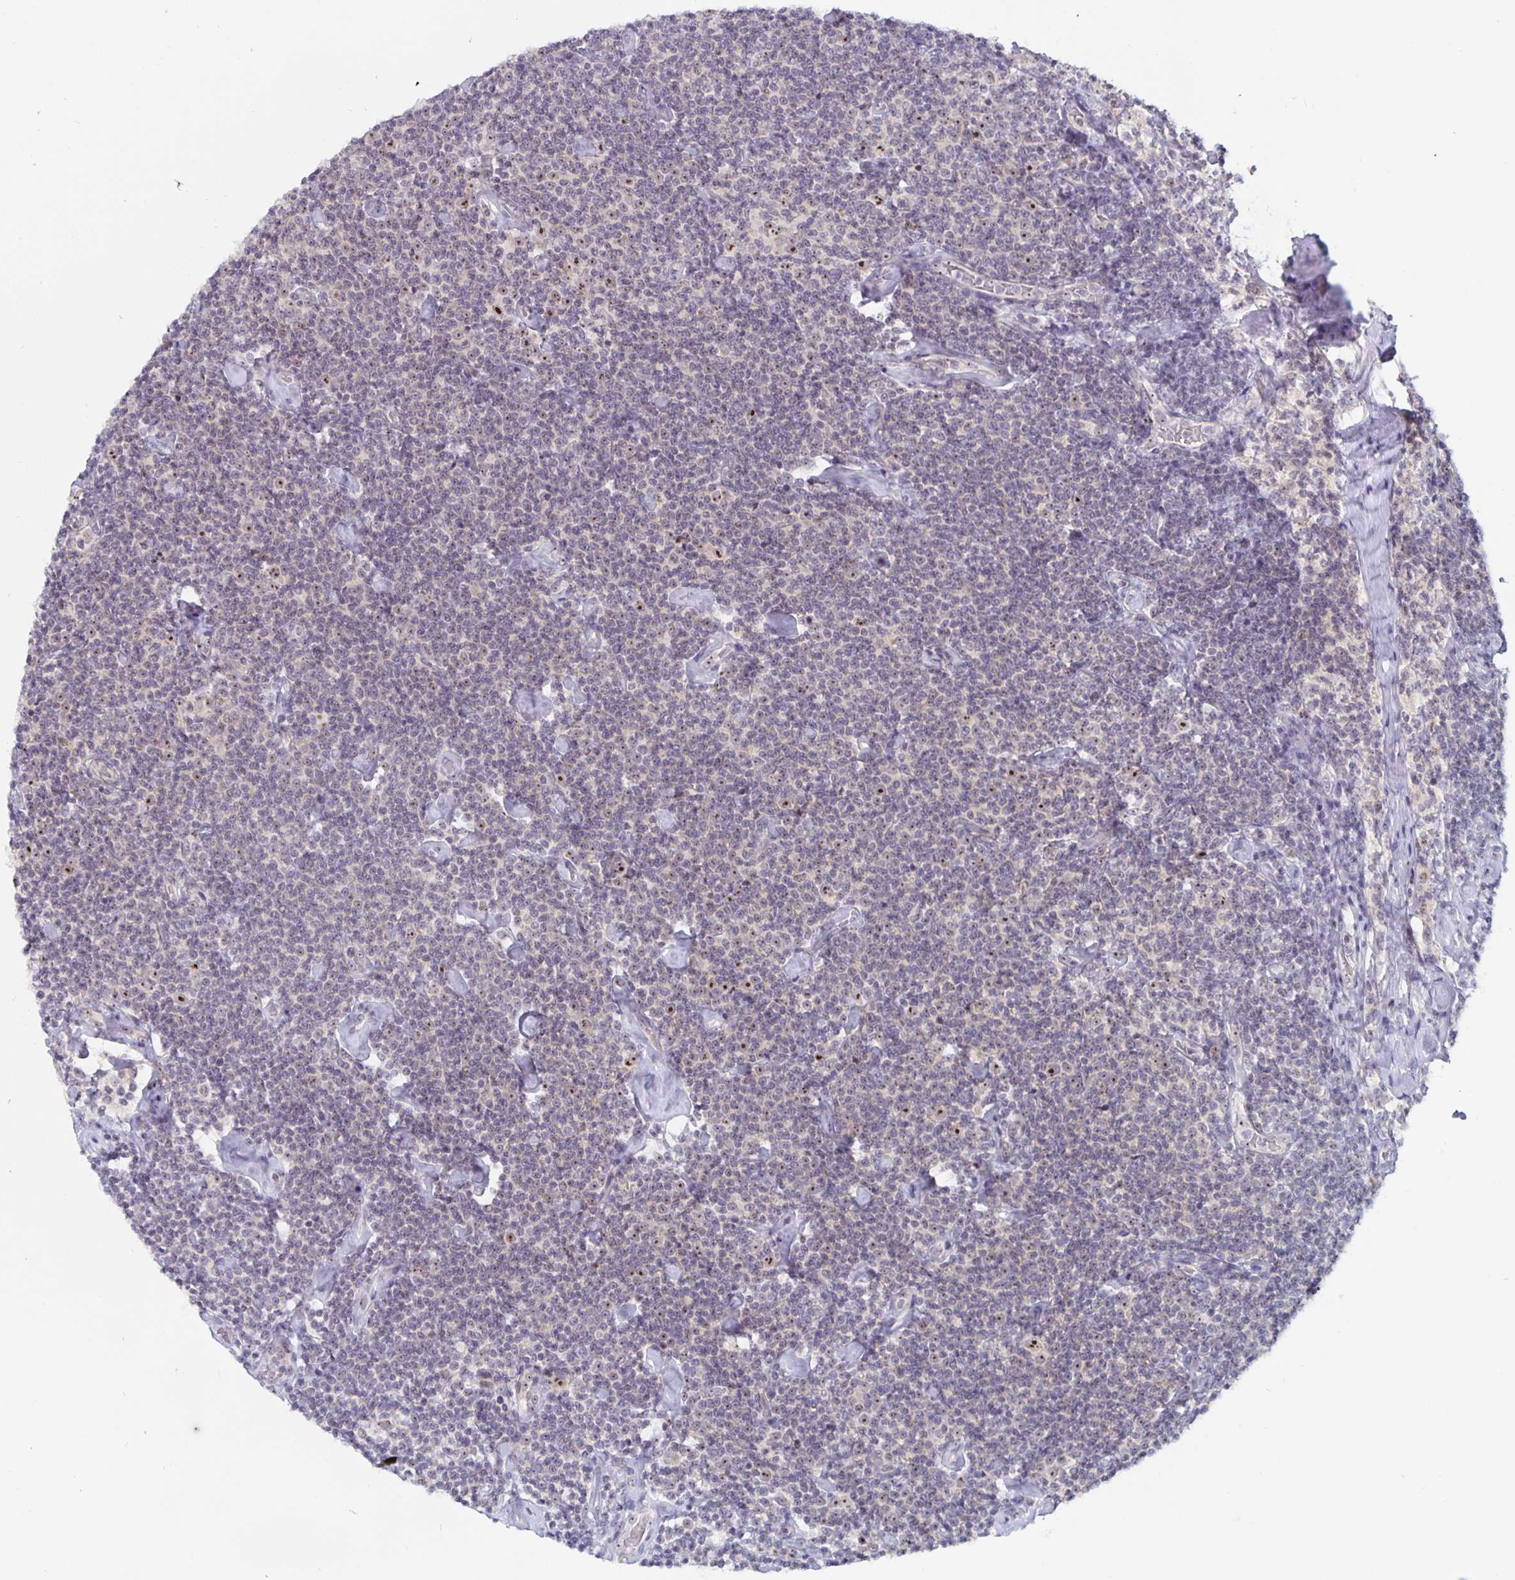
{"staining": {"intensity": "weak", "quantity": "25%-75%", "location": "nuclear"}, "tissue": "lymphoma", "cell_type": "Tumor cells", "image_type": "cancer", "snomed": [{"axis": "morphology", "description": "Malignant lymphoma, non-Hodgkin's type, Low grade"}, {"axis": "topography", "description": "Lymph node"}], "caption": "Immunohistochemistry of human lymphoma reveals low levels of weak nuclear staining in about 25%-75% of tumor cells. (DAB (3,3'-diaminobenzidine) IHC, brown staining for protein, blue staining for nuclei).", "gene": "NUP85", "patient": {"sex": "male", "age": 81}}